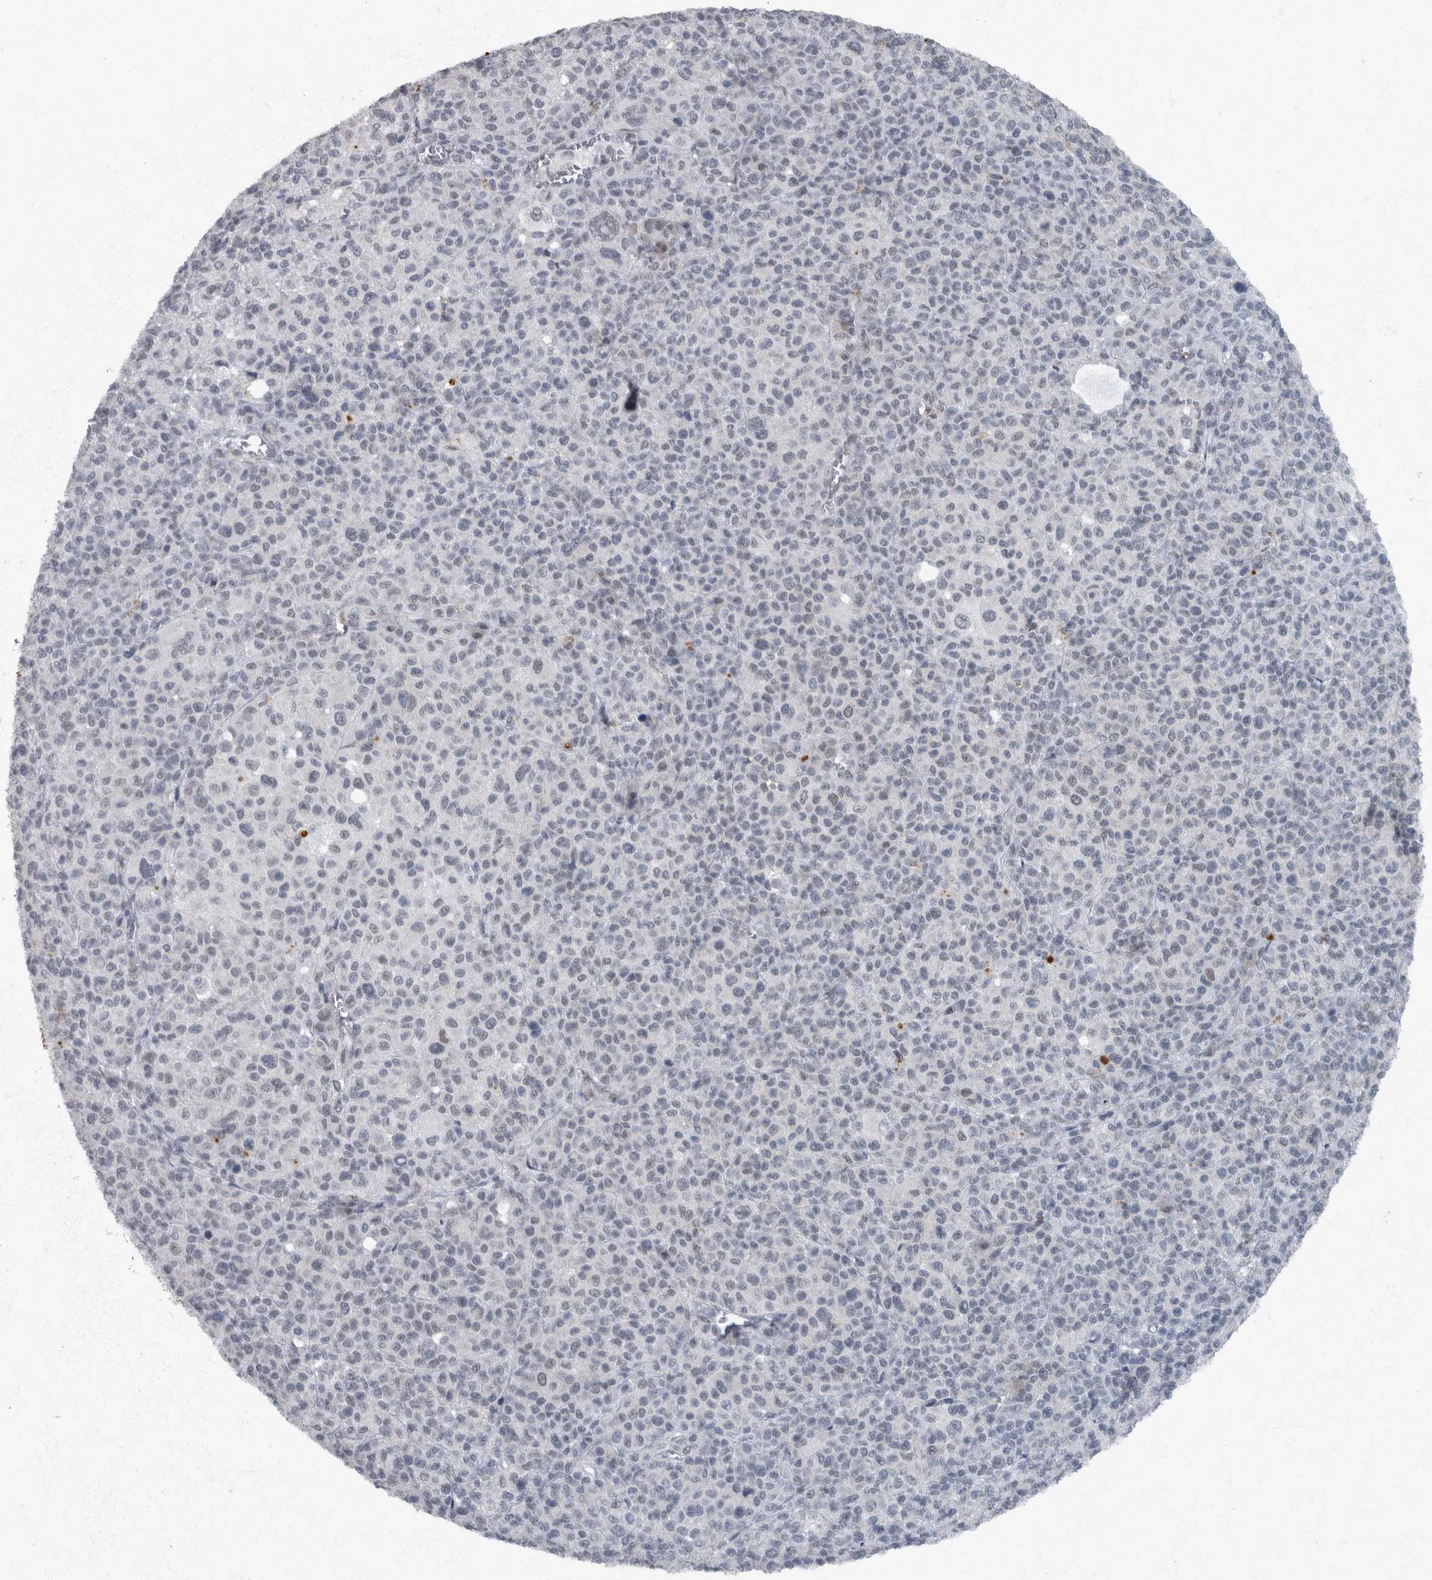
{"staining": {"intensity": "negative", "quantity": "none", "location": "none"}, "tissue": "melanoma", "cell_type": "Tumor cells", "image_type": "cancer", "snomed": [{"axis": "morphology", "description": "Malignant melanoma, Metastatic site"}, {"axis": "topography", "description": "Skin"}], "caption": "Immunohistochemical staining of melanoma reveals no significant expression in tumor cells.", "gene": "WDR33", "patient": {"sex": "female", "age": 74}}